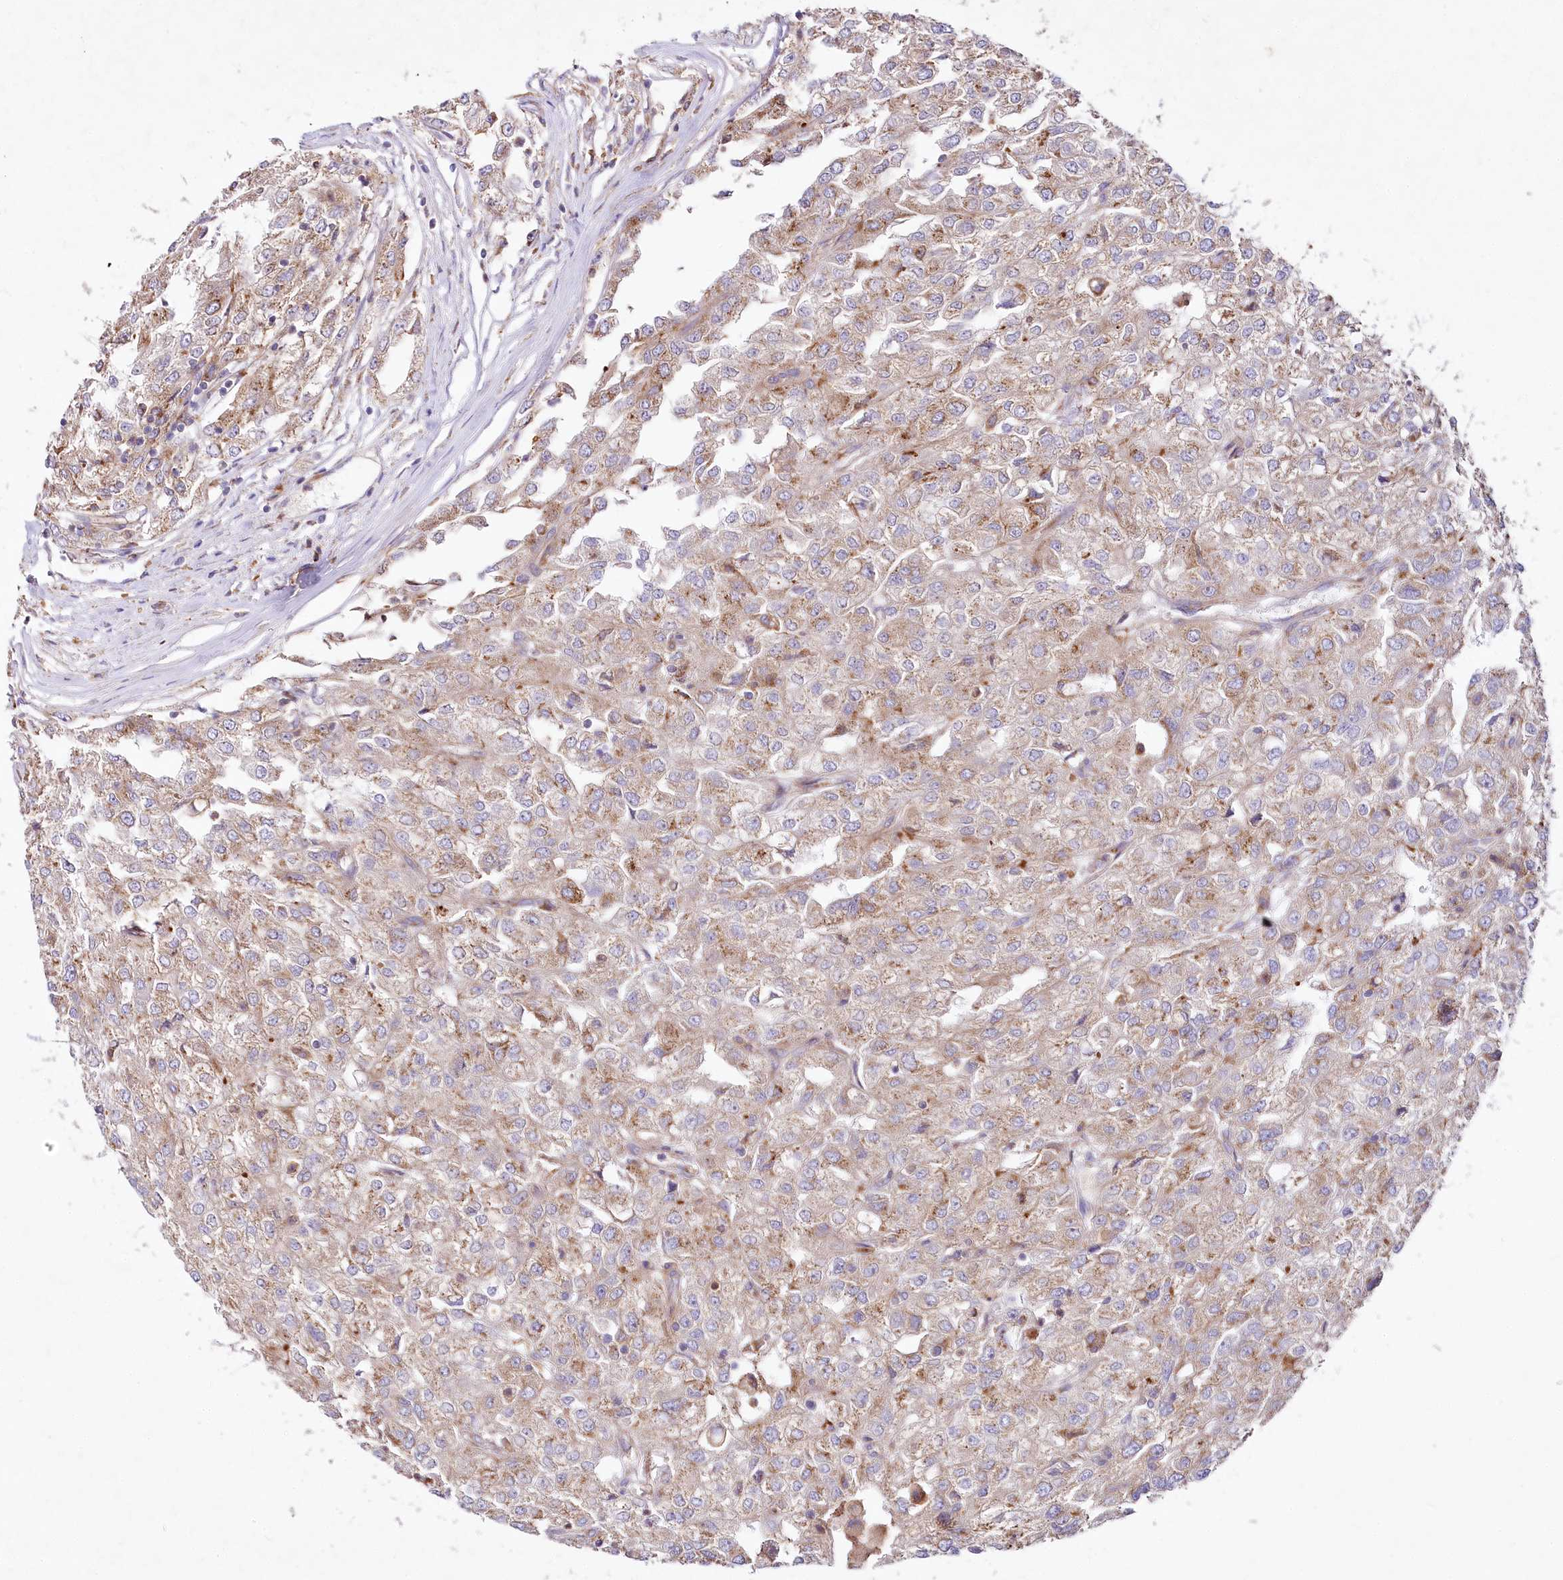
{"staining": {"intensity": "weak", "quantity": ">75%", "location": "cytoplasmic/membranous"}, "tissue": "renal cancer", "cell_type": "Tumor cells", "image_type": "cancer", "snomed": [{"axis": "morphology", "description": "Adenocarcinoma, NOS"}, {"axis": "topography", "description": "Kidney"}], "caption": "A micrograph of renal adenocarcinoma stained for a protein exhibits weak cytoplasmic/membranous brown staining in tumor cells. (brown staining indicates protein expression, while blue staining denotes nuclei).", "gene": "STX6", "patient": {"sex": "female", "age": 54}}